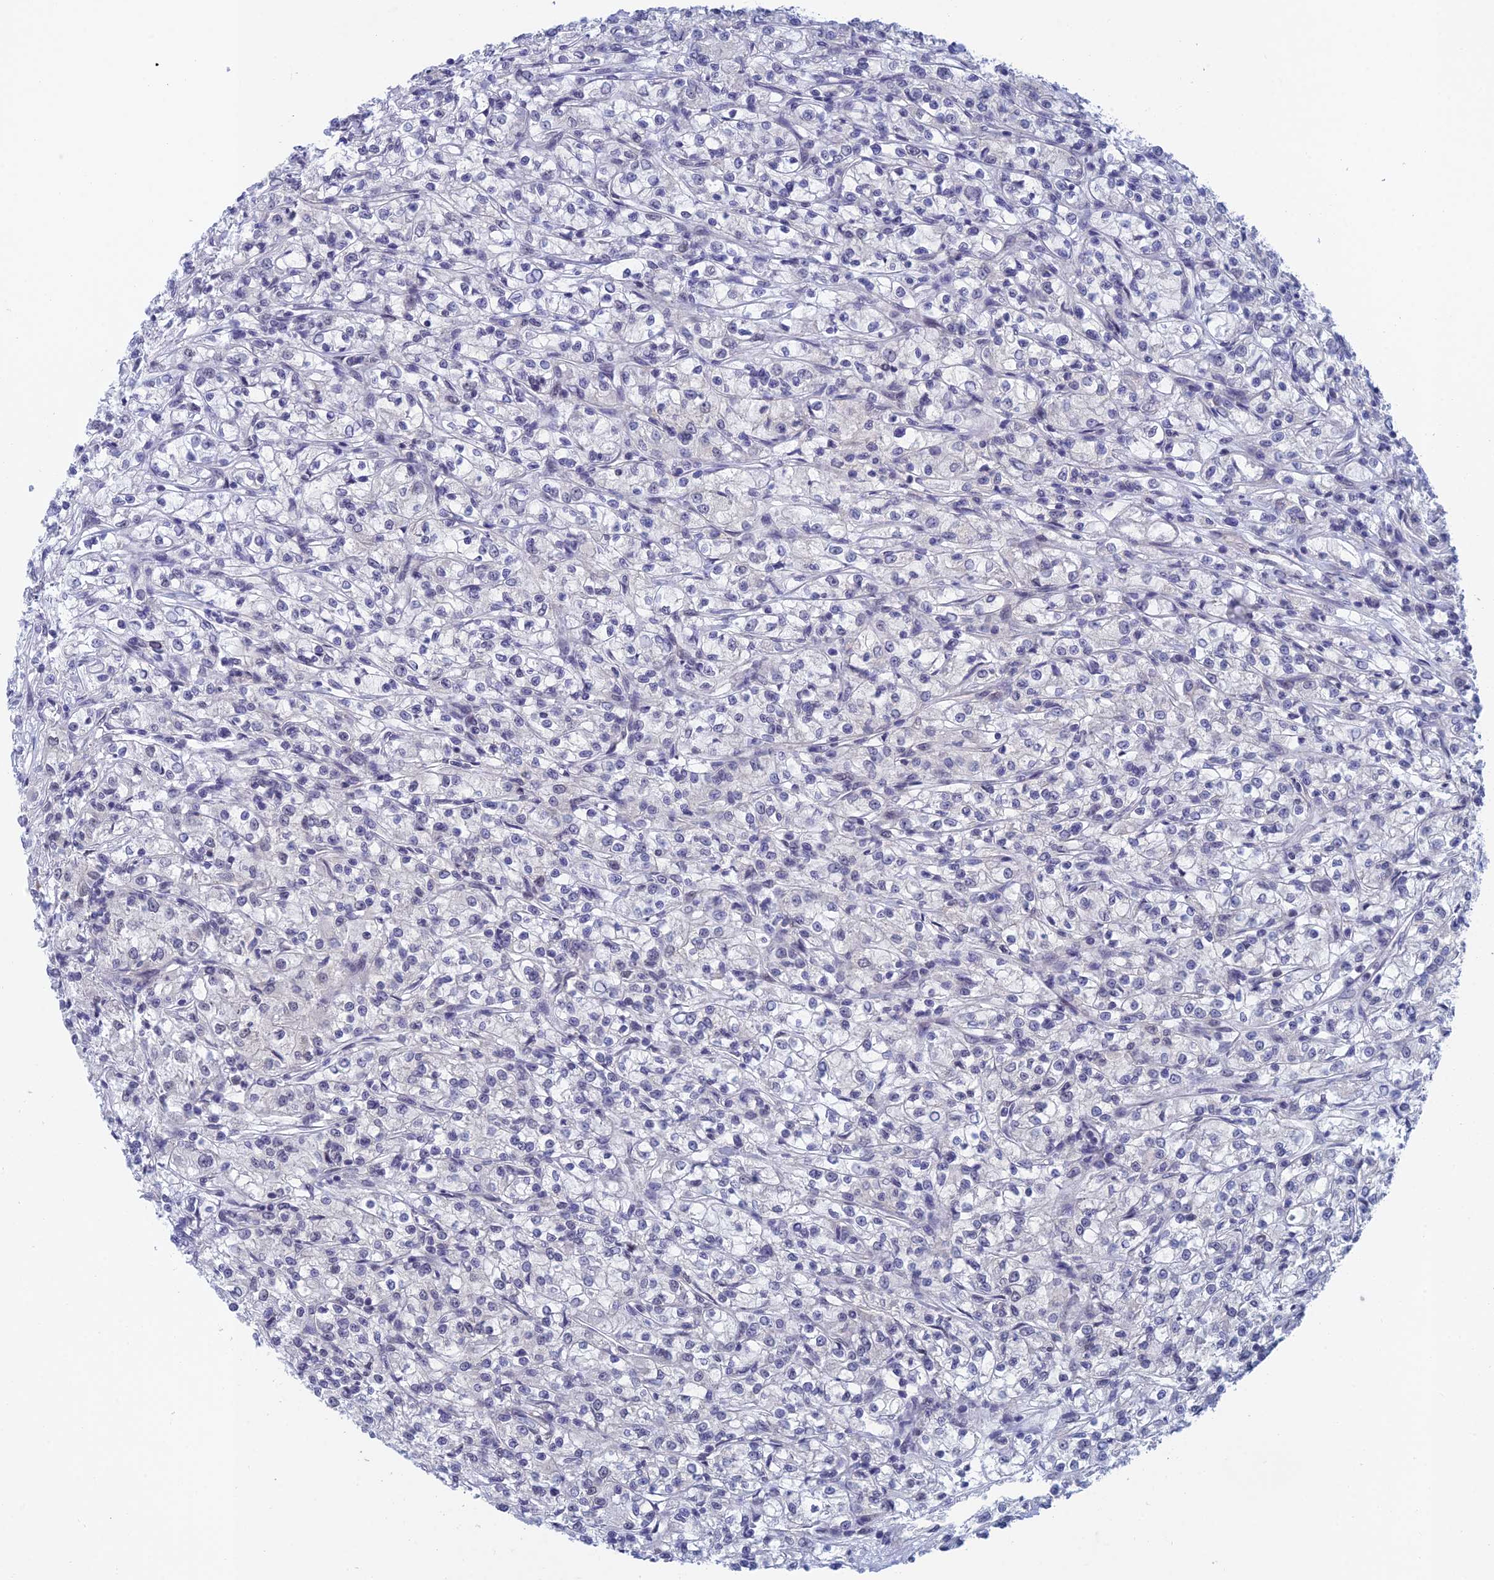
{"staining": {"intensity": "negative", "quantity": "none", "location": "none"}, "tissue": "renal cancer", "cell_type": "Tumor cells", "image_type": "cancer", "snomed": [{"axis": "morphology", "description": "Adenocarcinoma, NOS"}, {"axis": "topography", "description": "Kidney"}], "caption": "An IHC micrograph of renal cancer is shown. There is no staining in tumor cells of renal cancer. The staining is performed using DAB (3,3'-diaminobenzidine) brown chromogen with nuclei counter-stained in using hematoxylin.", "gene": "NABP2", "patient": {"sex": "female", "age": 59}}